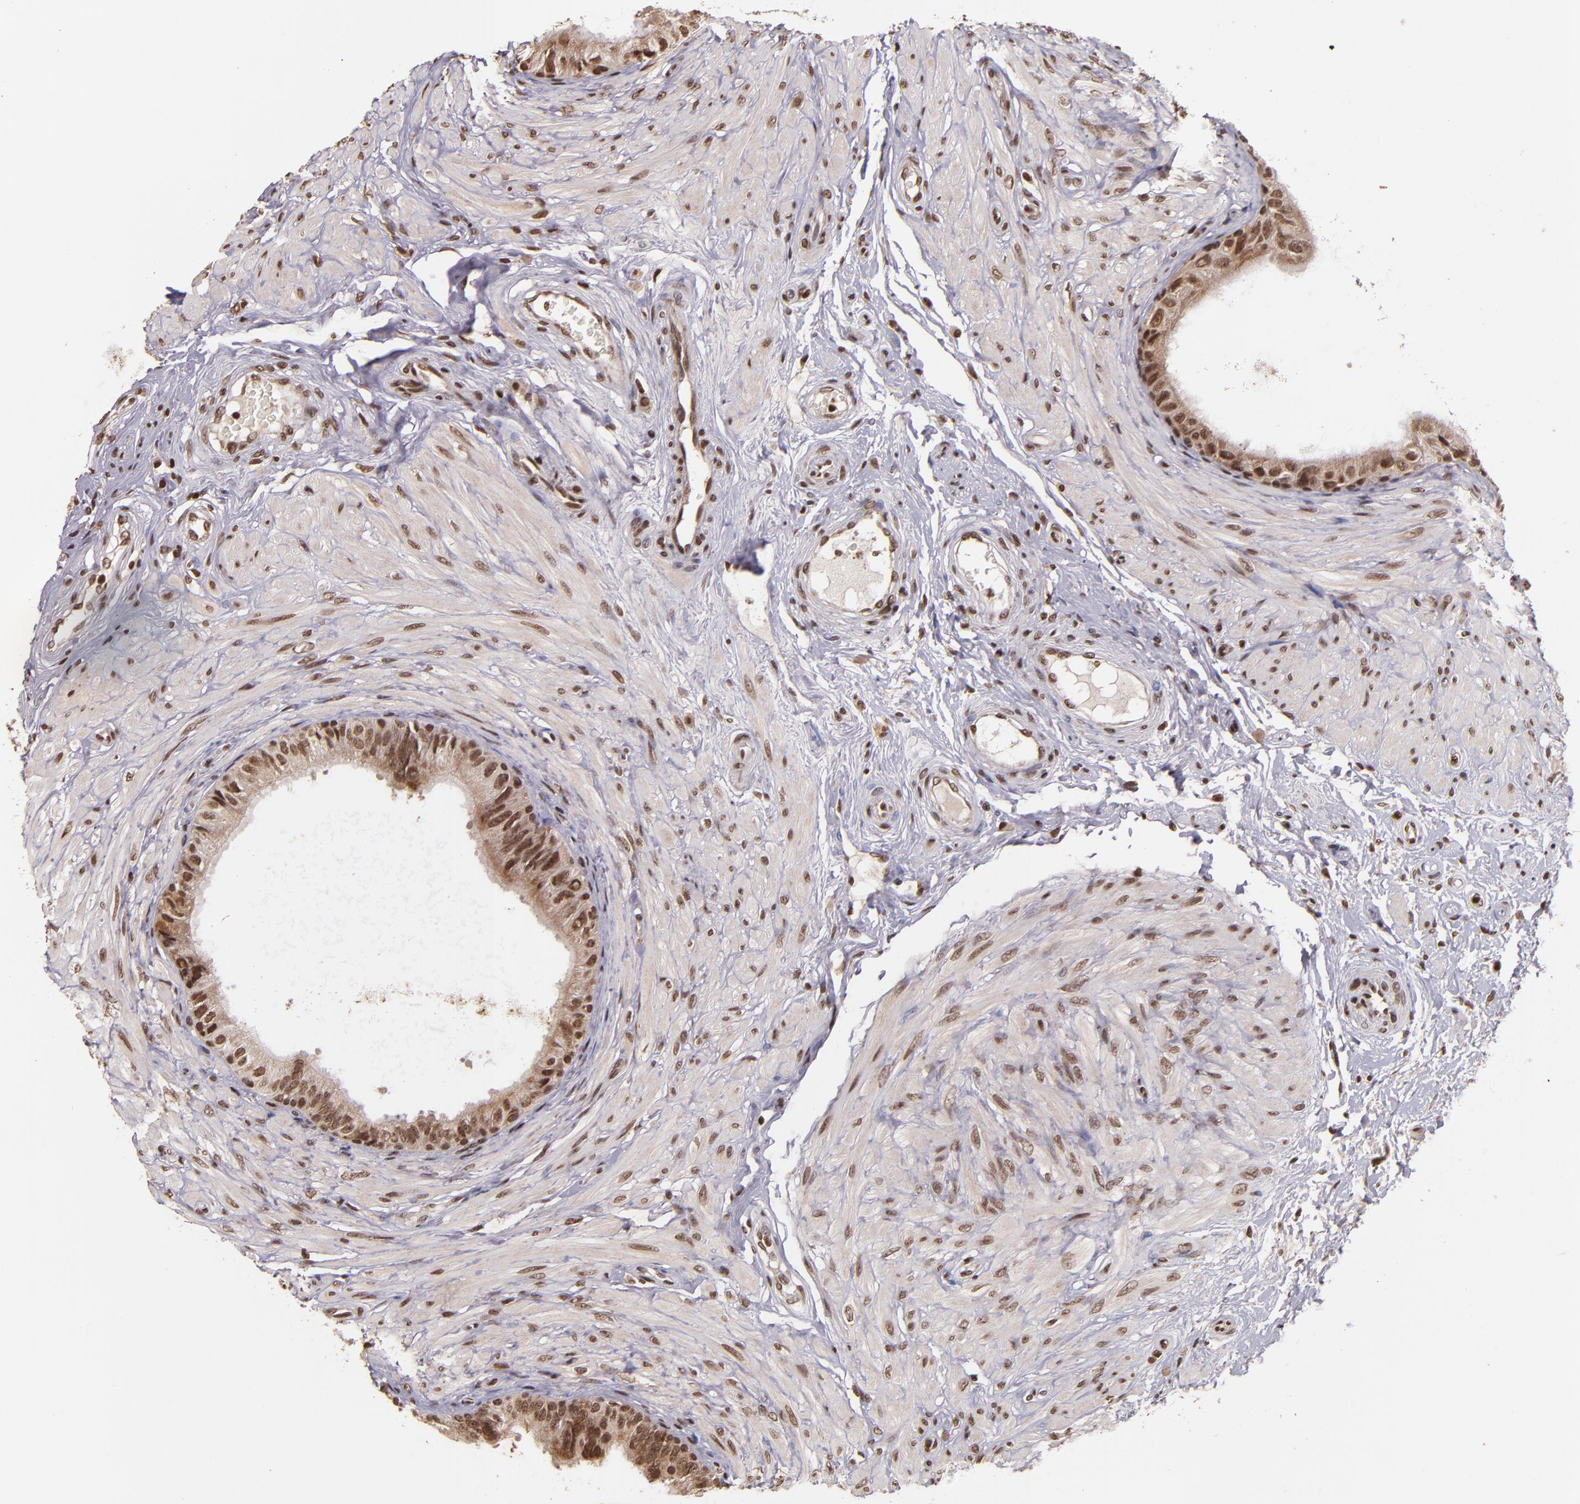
{"staining": {"intensity": "strong", "quantity": ">75%", "location": "nuclear"}, "tissue": "epididymis", "cell_type": "Glandular cells", "image_type": "normal", "snomed": [{"axis": "morphology", "description": "Normal tissue, NOS"}, {"axis": "topography", "description": "Epididymis"}], "caption": "A histopathology image of epididymis stained for a protein reveals strong nuclear brown staining in glandular cells. (Brightfield microscopy of DAB IHC at high magnification).", "gene": "CUL3", "patient": {"sex": "male", "age": 68}}